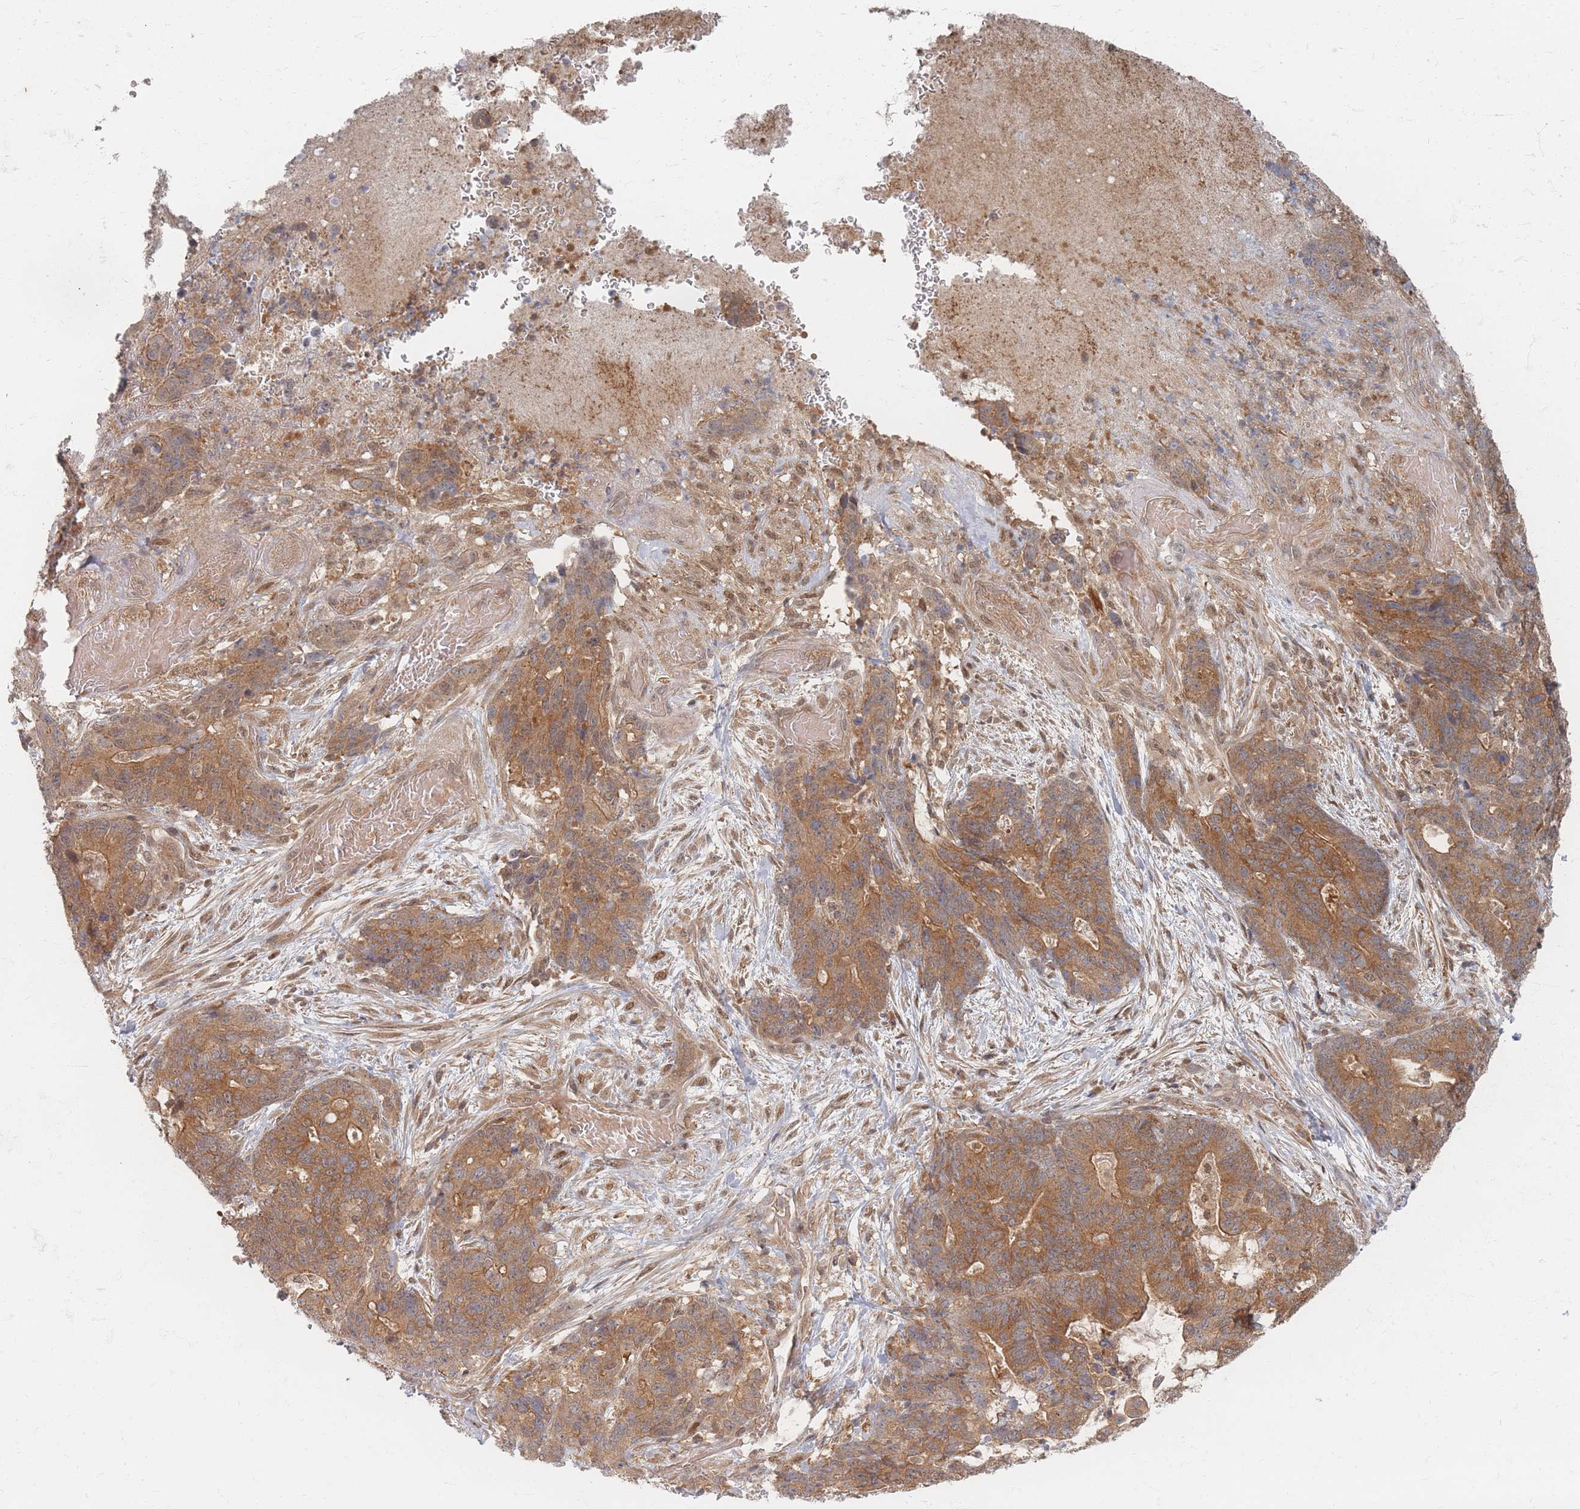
{"staining": {"intensity": "moderate", "quantity": ">75%", "location": "cytoplasmic/membranous"}, "tissue": "stomach cancer", "cell_type": "Tumor cells", "image_type": "cancer", "snomed": [{"axis": "morphology", "description": "Normal tissue, NOS"}, {"axis": "morphology", "description": "Adenocarcinoma, NOS"}, {"axis": "topography", "description": "Stomach"}], "caption": "IHC staining of stomach adenocarcinoma, which displays medium levels of moderate cytoplasmic/membranous staining in approximately >75% of tumor cells indicating moderate cytoplasmic/membranous protein expression. The staining was performed using DAB (3,3'-diaminobenzidine) (brown) for protein detection and nuclei were counterstained in hematoxylin (blue).", "gene": "PSMD9", "patient": {"sex": "female", "age": 64}}